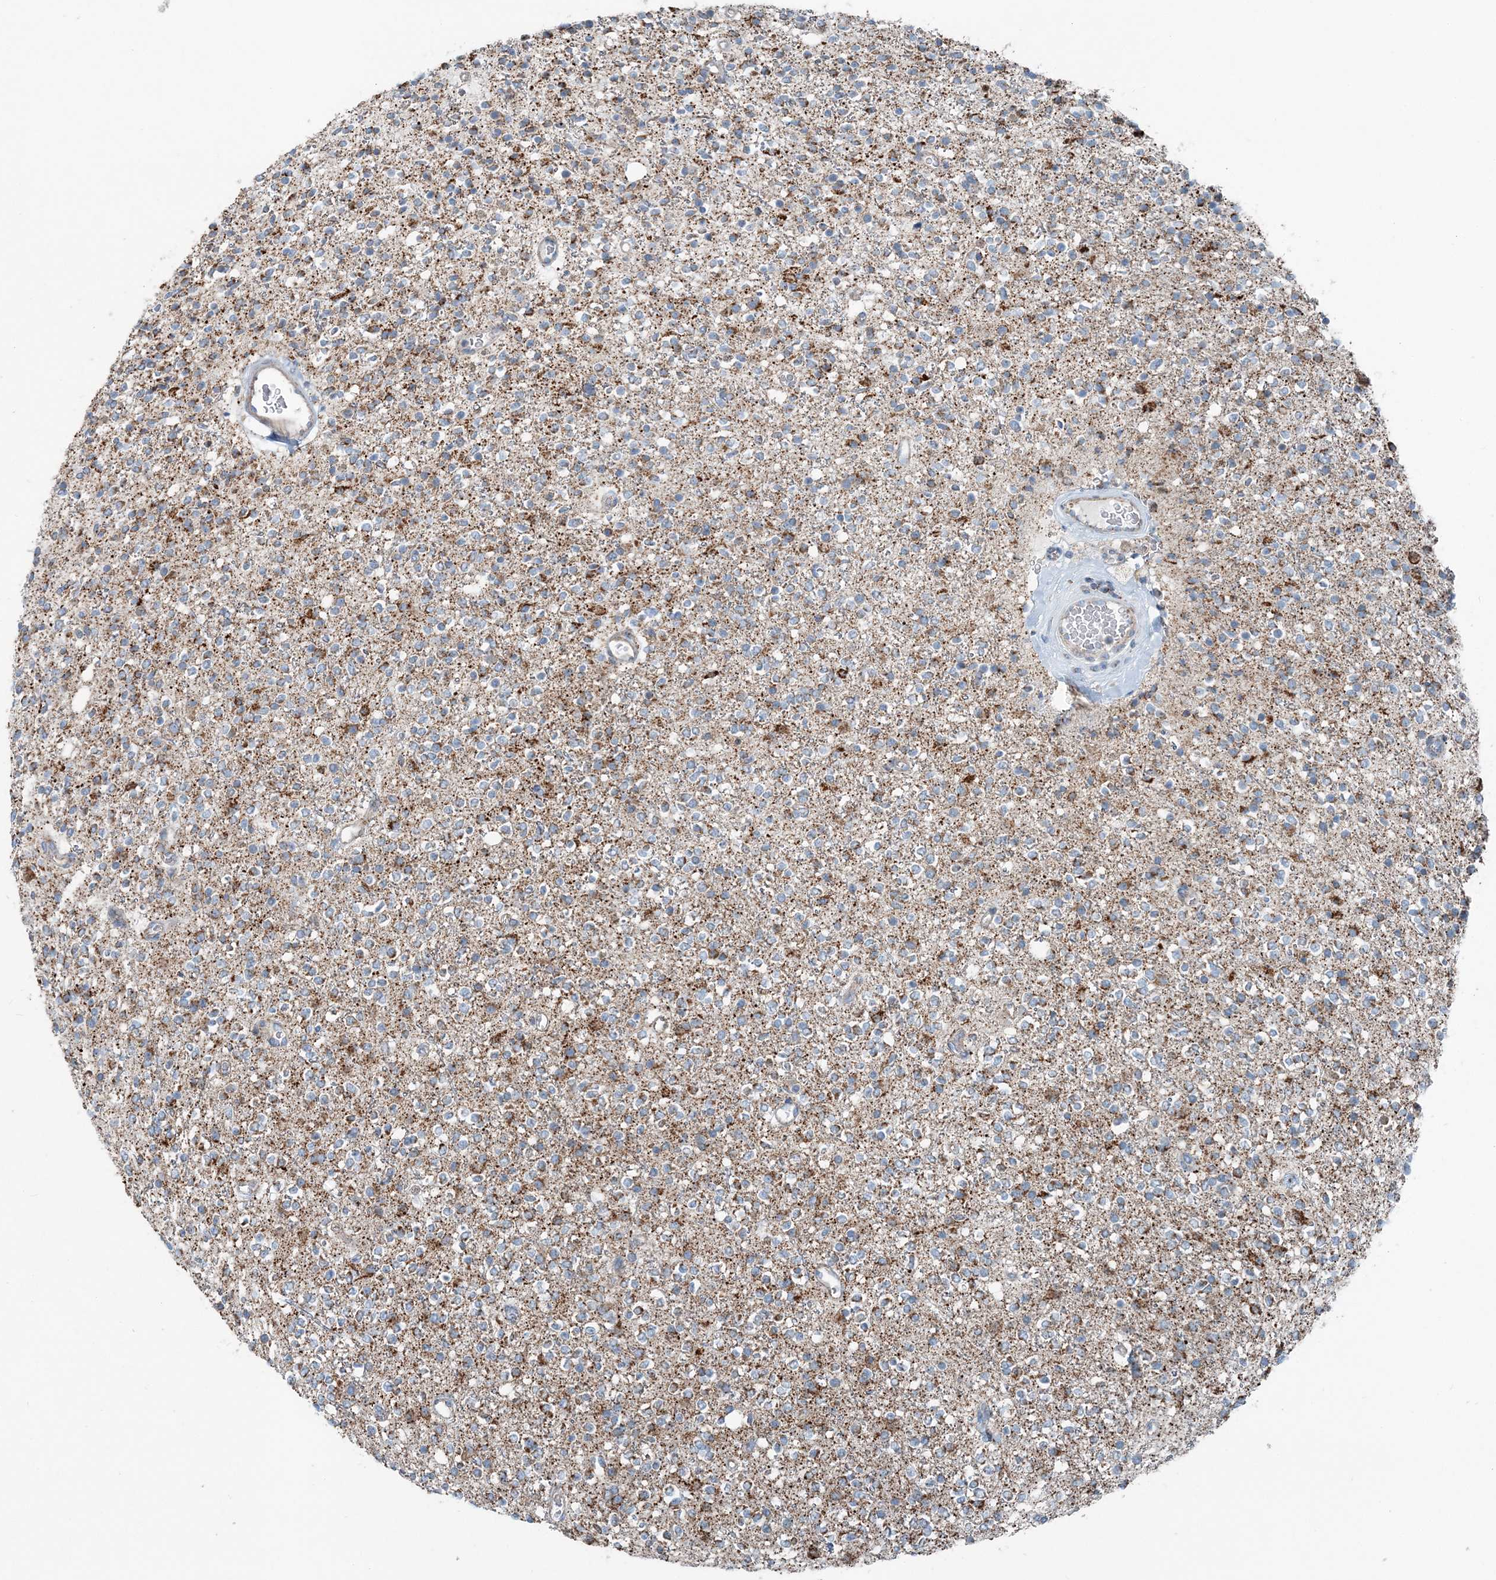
{"staining": {"intensity": "moderate", "quantity": "<25%", "location": "cytoplasmic/membranous"}, "tissue": "glioma", "cell_type": "Tumor cells", "image_type": "cancer", "snomed": [{"axis": "morphology", "description": "Glioma, malignant, High grade"}, {"axis": "topography", "description": "Brain"}], "caption": "Brown immunohistochemical staining in glioma demonstrates moderate cytoplasmic/membranous staining in approximately <25% of tumor cells.", "gene": "INTU", "patient": {"sex": "male", "age": 34}}